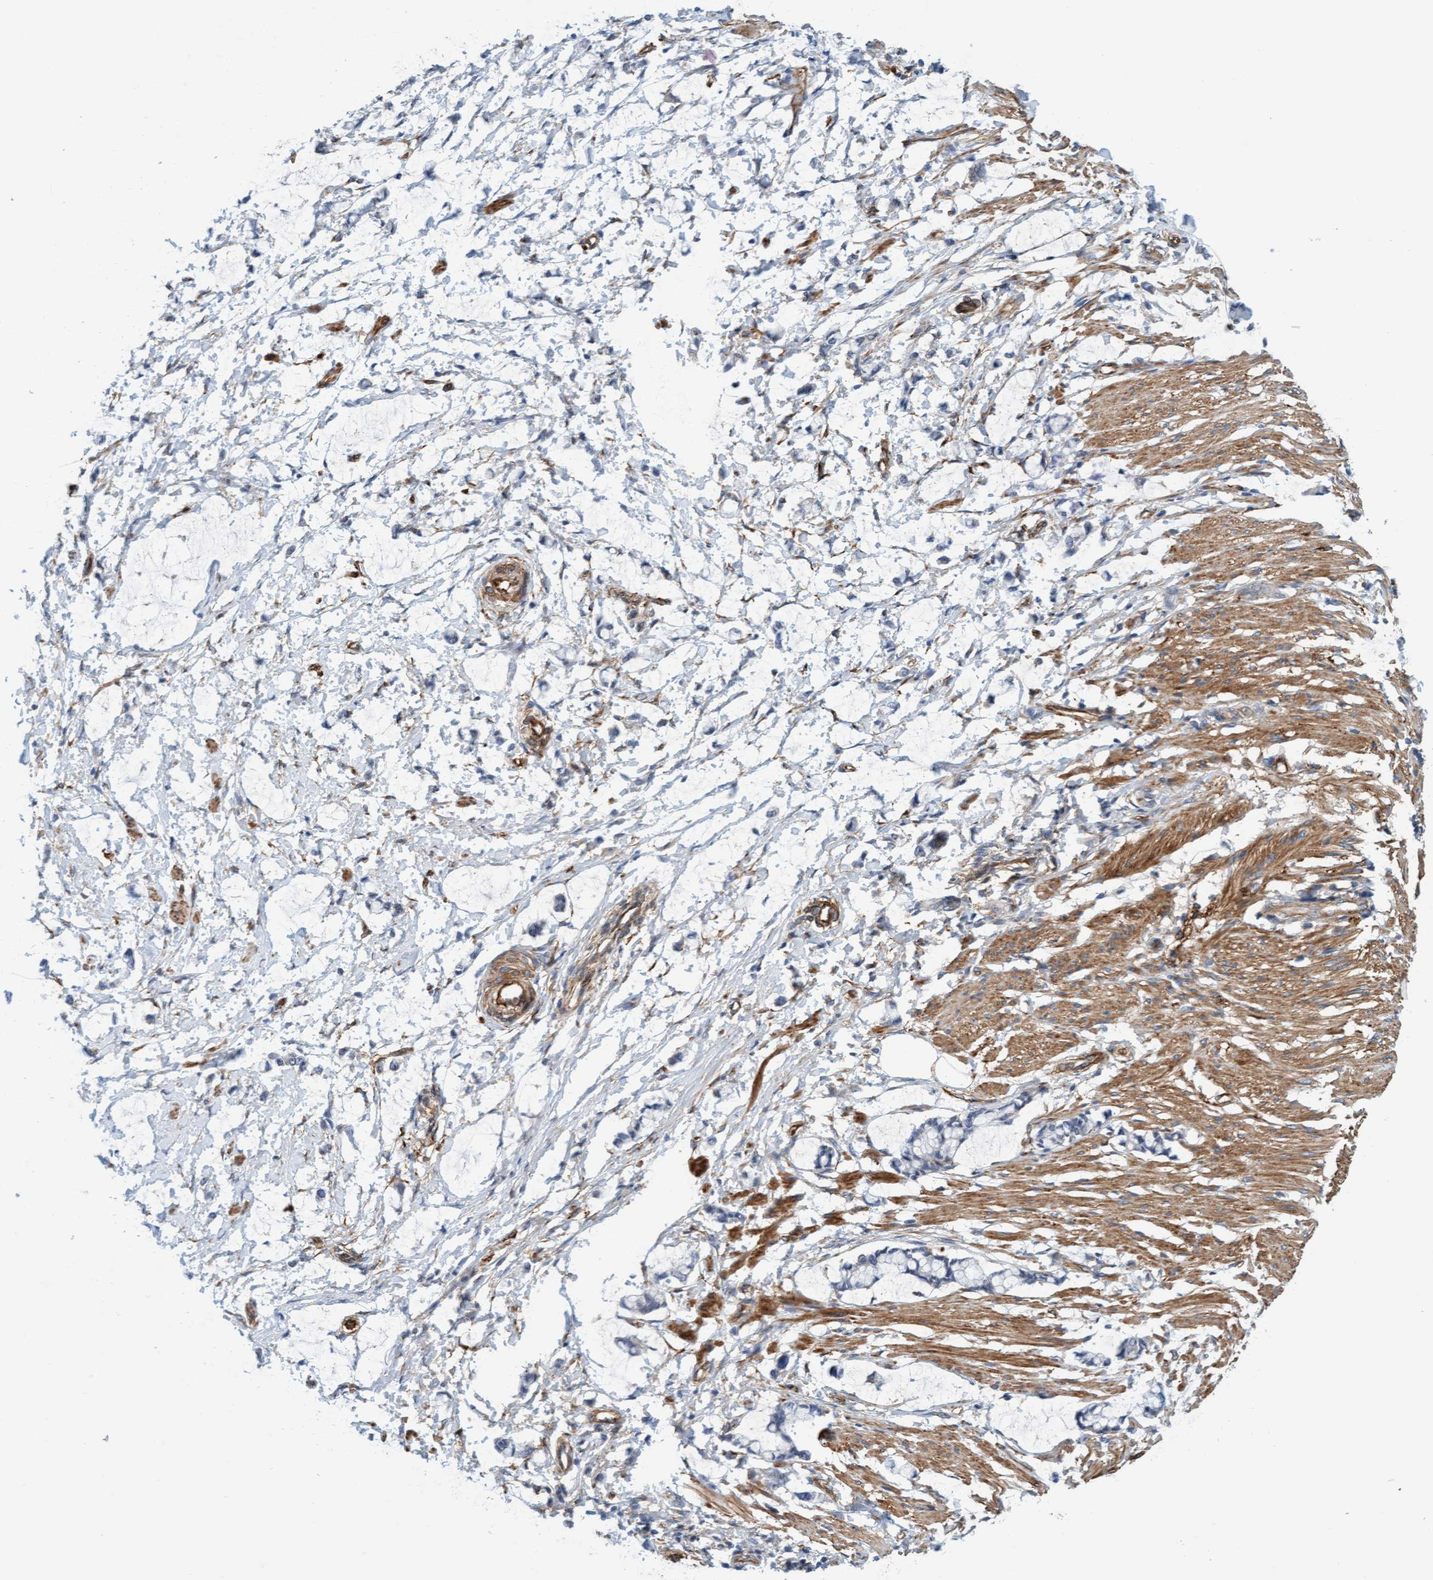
{"staining": {"intensity": "moderate", "quantity": ">75%", "location": "cytoplasmic/membranous"}, "tissue": "smooth muscle", "cell_type": "Smooth muscle cells", "image_type": "normal", "snomed": [{"axis": "morphology", "description": "Normal tissue, NOS"}, {"axis": "morphology", "description": "Adenocarcinoma, NOS"}, {"axis": "topography", "description": "Smooth muscle"}, {"axis": "topography", "description": "Colon"}], "caption": "IHC (DAB (3,3'-diaminobenzidine)) staining of normal smooth muscle shows moderate cytoplasmic/membranous protein staining in approximately >75% of smooth muscle cells.", "gene": "FMNL3", "patient": {"sex": "male", "age": 14}}